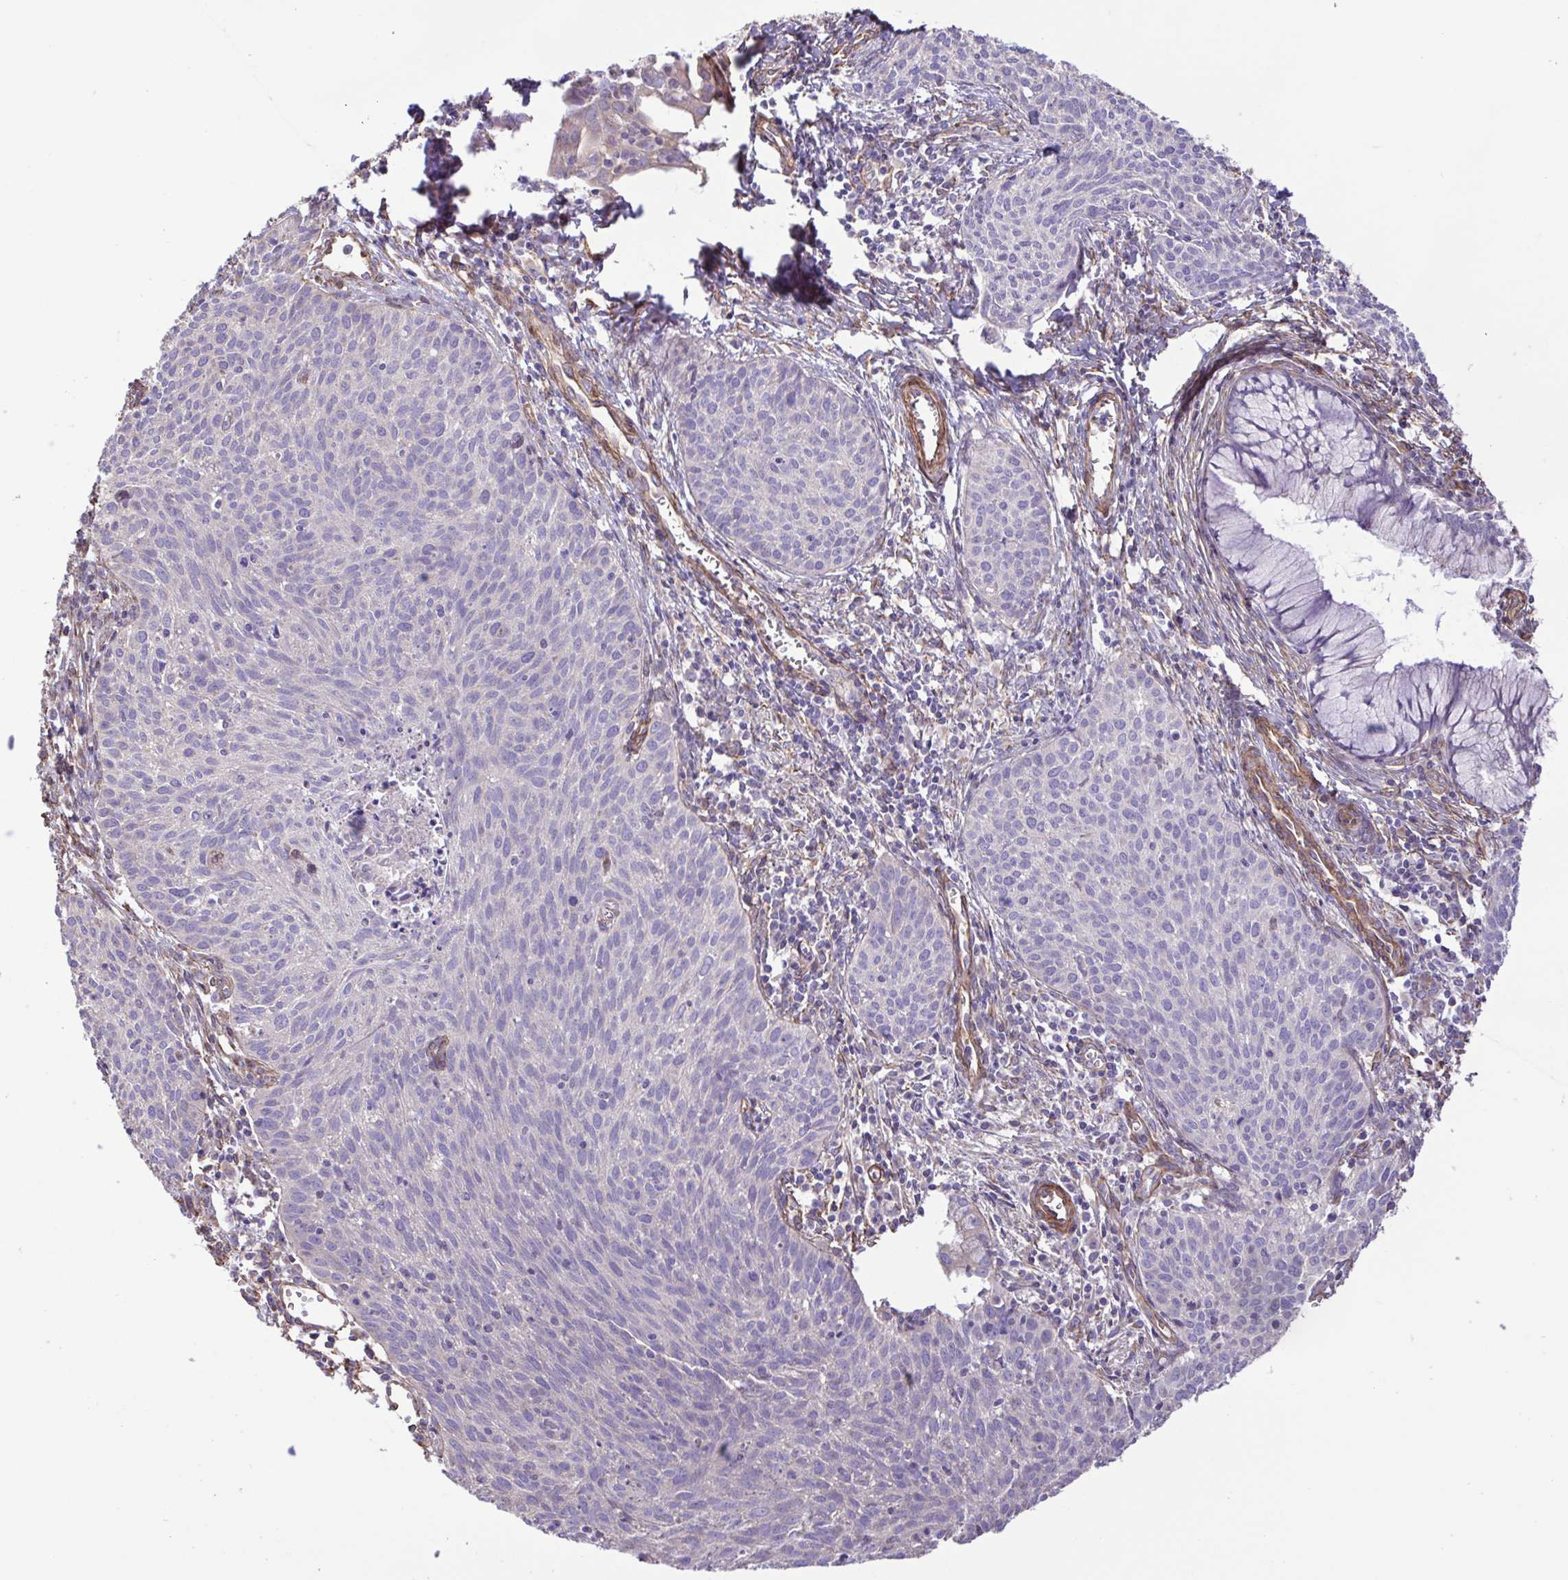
{"staining": {"intensity": "negative", "quantity": "none", "location": "none"}, "tissue": "cervical cancer", "cell_type": "Tumor cells", "image_type": "cancer", "snomed": [{"axis": "morphology", "description": "Squamous cell carcinoma, NOS"}, {"axis": "topography", "description": "Cervix"}], "caption": "Micrograph shows no significant protein positivity in tumor cells of squamous cell carcinoma (cervical).", "gene": "FLT1", "patient": {"sex": "female", "age": 38}}